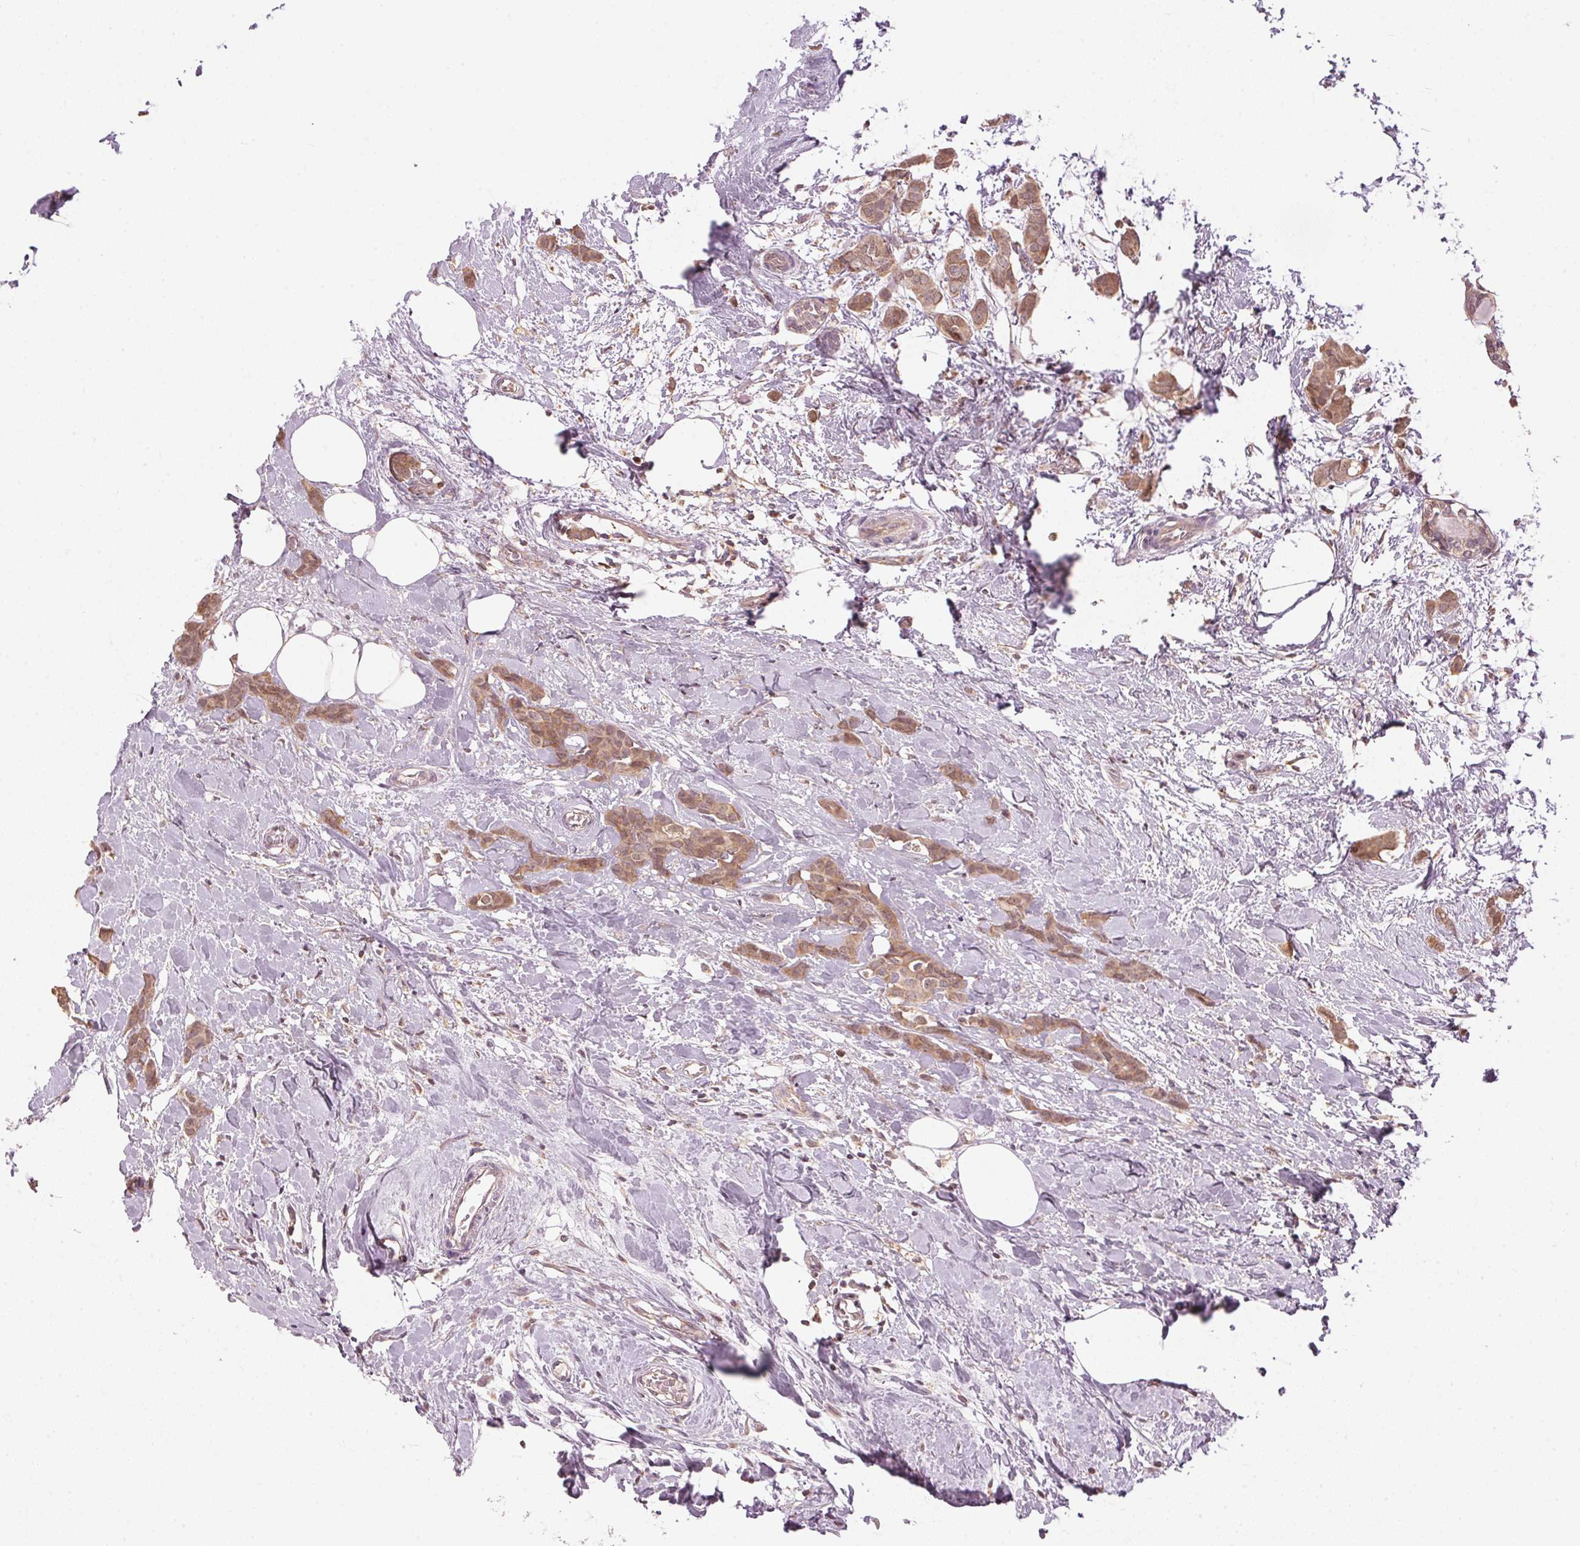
{"staining": {"intensity": "moderate", "quantity": ">75%", "location": "cytoplasmic/membranous"}, "tissue": "breast cancer", "cell_type": "Tumor cells", "image_type": "cancer", "snomed": [{"axis": "morphology", "description": "Duct carcinoma"}, {"axis": "topography", "description": "Breast"}], "caption": "Protein staining by IHC shows moderate cytoplasmic/membranous positivity in approximately >75% of tumor cells in breast cancer.", "gene": "ARHGAP6", "patient": {"sex": "female", "age": 62}}